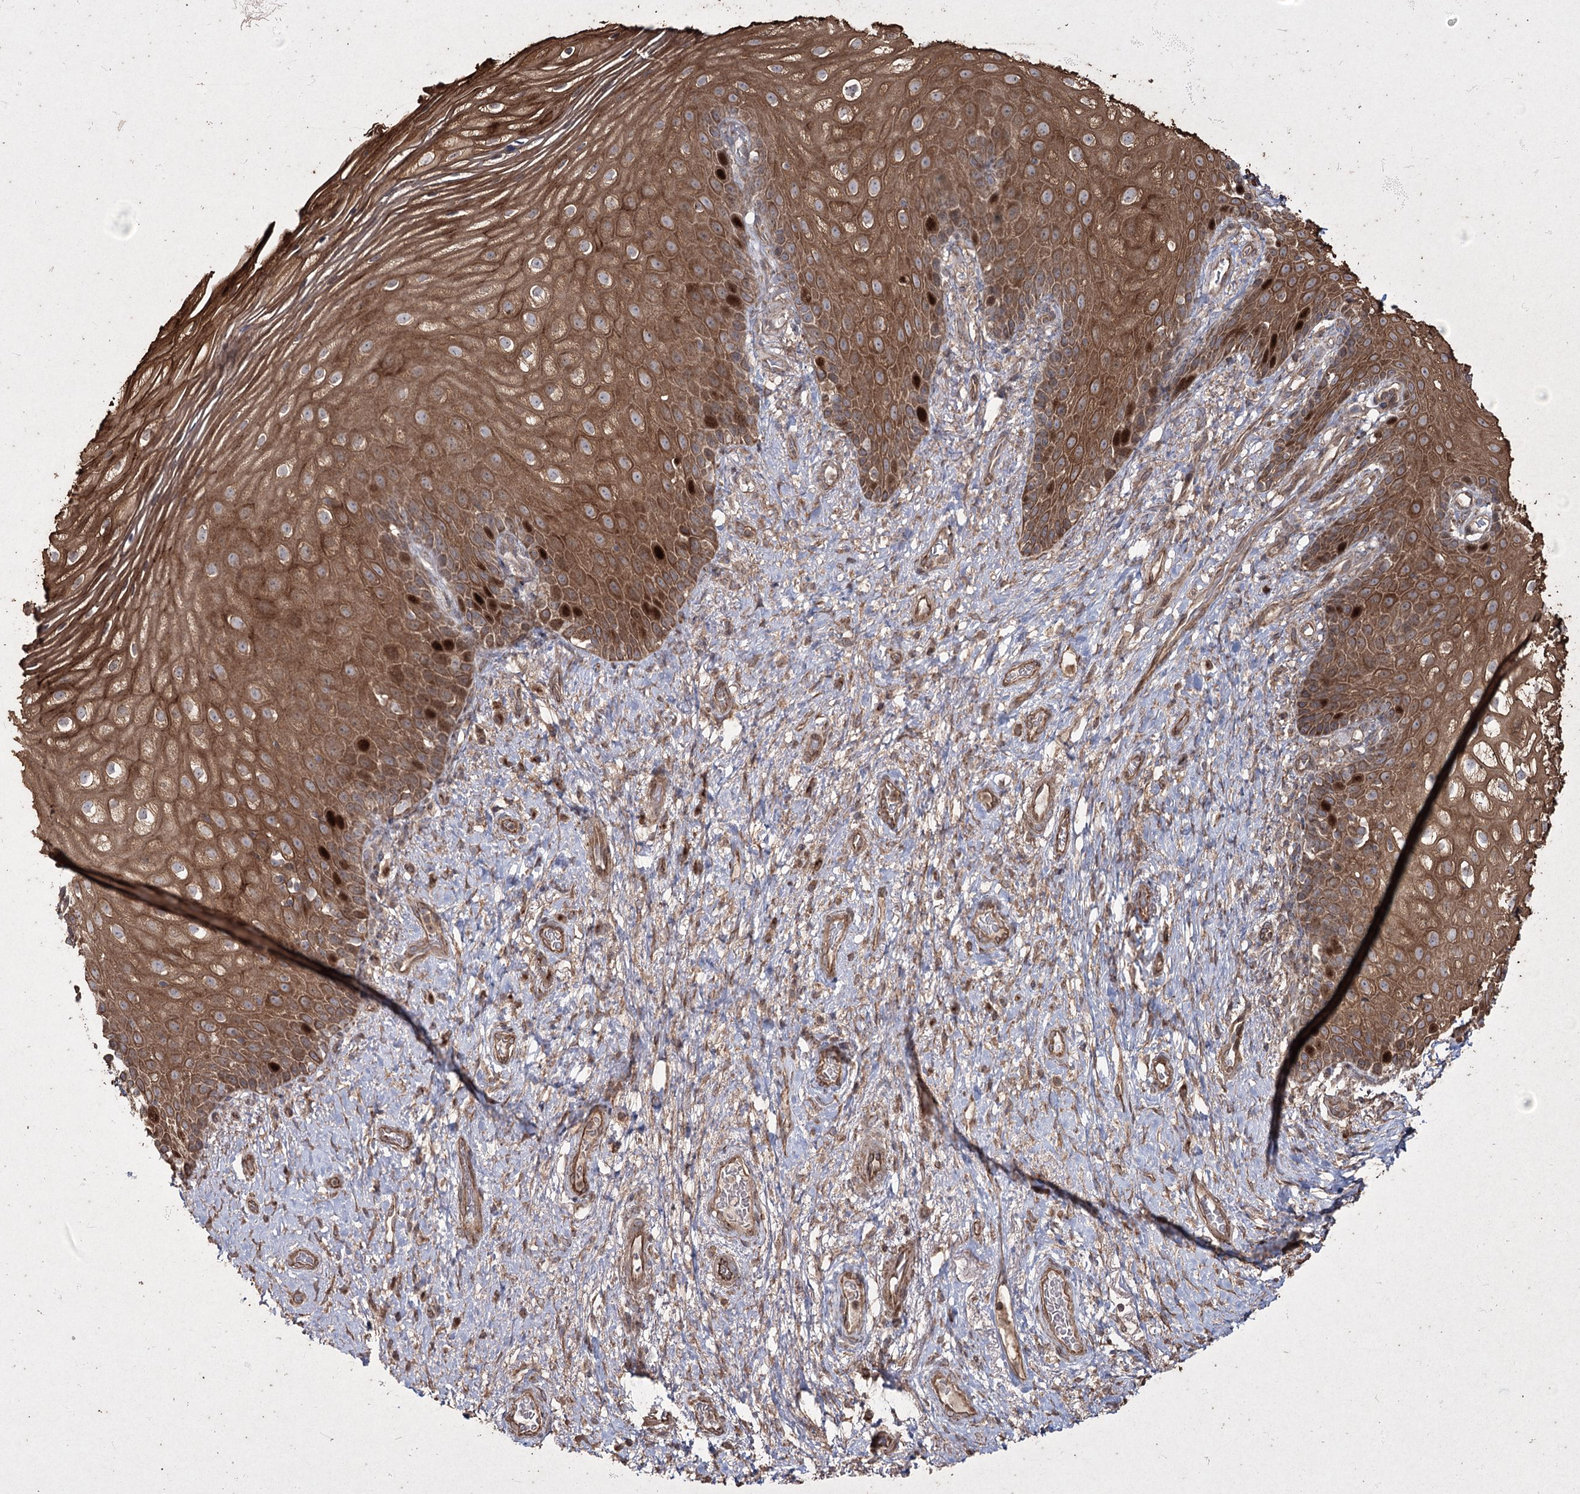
{"staining": {"intensity": "moderate", "quantity": ">75%", "location": "cytoplasmic/membranous,nuclear"}, "tissue": "vagina", "cell_type": "Squamous epithelial cells", "image_type": "normal", "snomed": [{"axis": "morphology", "description": "Normal tissue, NOS"}, {"axis": "topography", "description": "Vagina"}], "caption": "Immunohistochemistry (DAB) staining of benign human vagina exhibits moderate cytoplasmic/membranous,nuclear protein positivity in approximately >75% of squamous epithelial cells.", "gene": "PRC1", "patient": {"sex": "female", "age": 60}}